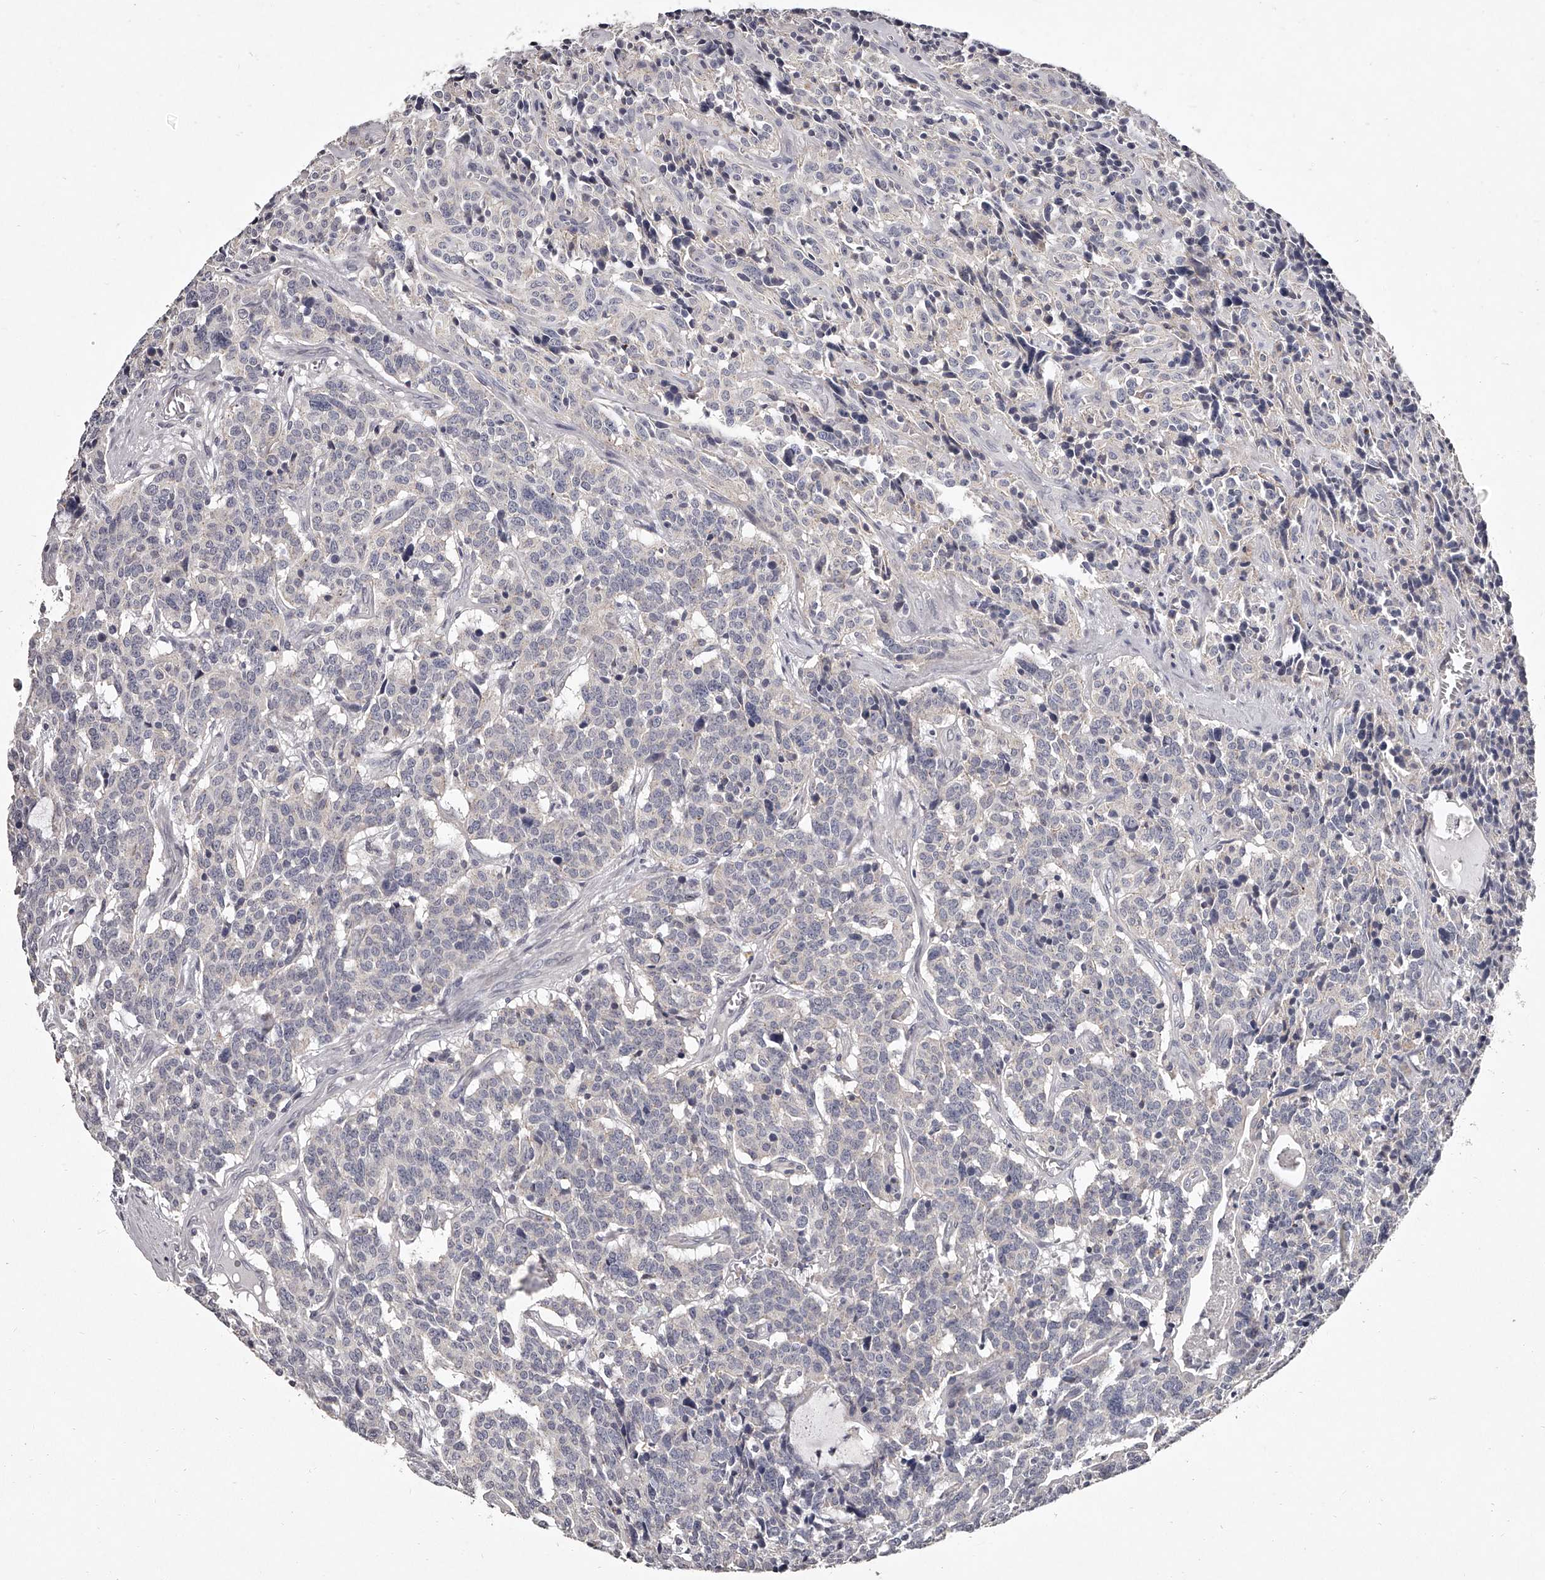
{"staining": {"intensity": "negative", "quantity": "none", "location": "none"}, "tissue": "carcinoid", "cell_type": "Tumor cells", "image_type": "cancer", "snomed": [{"axis": "morphology", "description": "Carcinoid, malignant, NOS"}, {"axis": "topography", "description": "Lung"}], "caption": "Immunohistochemical staining of malignant carcinoid demonstrates no significant staining in tumor cells.", "gene": "NT5DC1", "patient": {"sex": "female", "age": 46}}